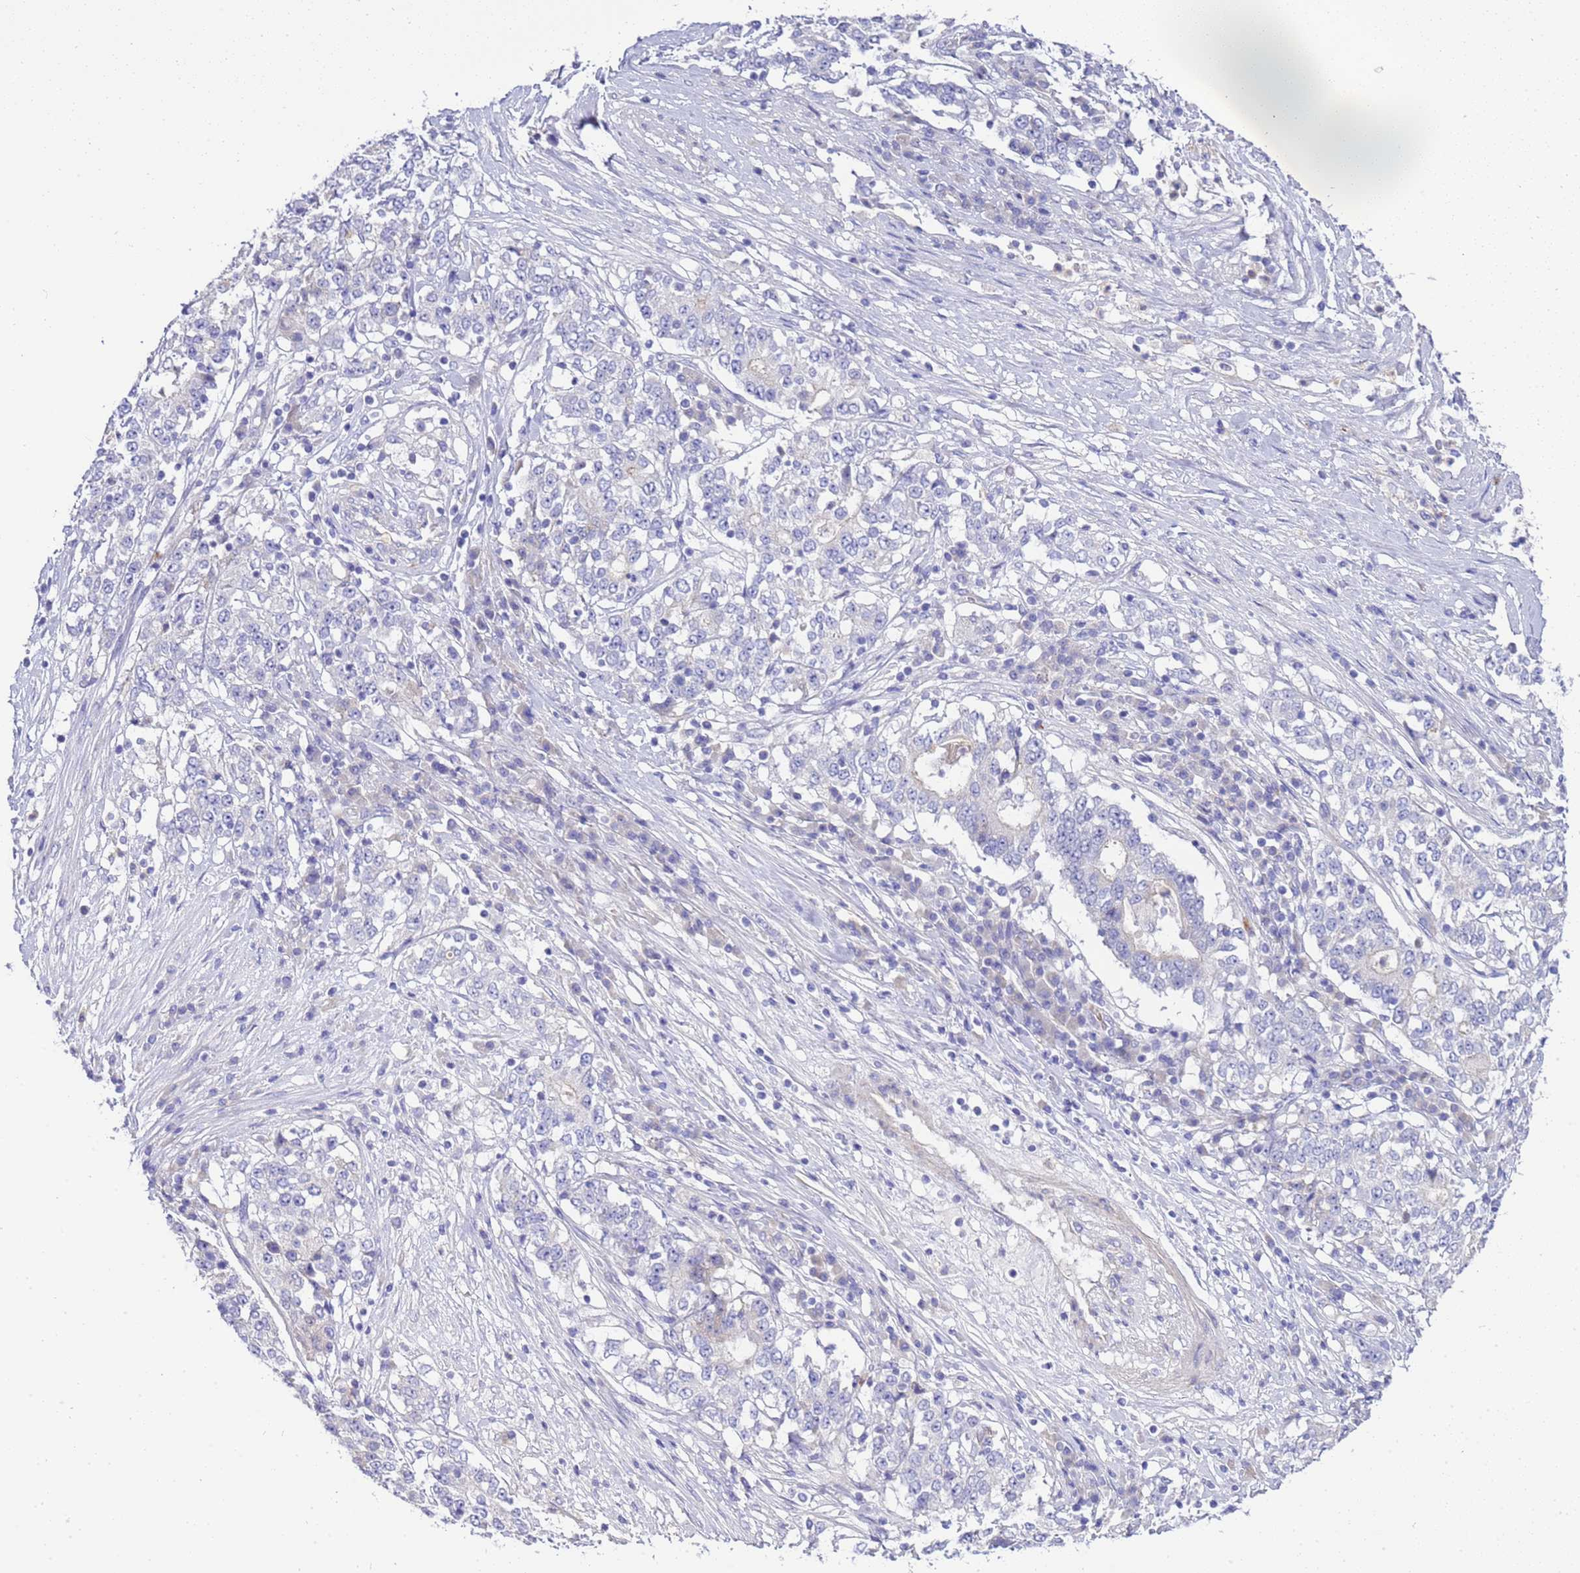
{"staining": {"intensity": "negative", "quantity": "none", "location": "none"}, "tissue": "stomach cancer", "cell_type": "Tumor cells", "image_type": "cancer", "snomed": [{"axis": "morphology", "description": "Adenocarcinoma, NOS"}, {"axis": "topography", "description": "Stomach"}], "caption": "This is a photomicrograph of IHC staining of stomach adenocarcinoma, which shows no staining in tumor cells.", "gene": "RIPPLY2", "patient": {"sex": "male", "age": 59}}